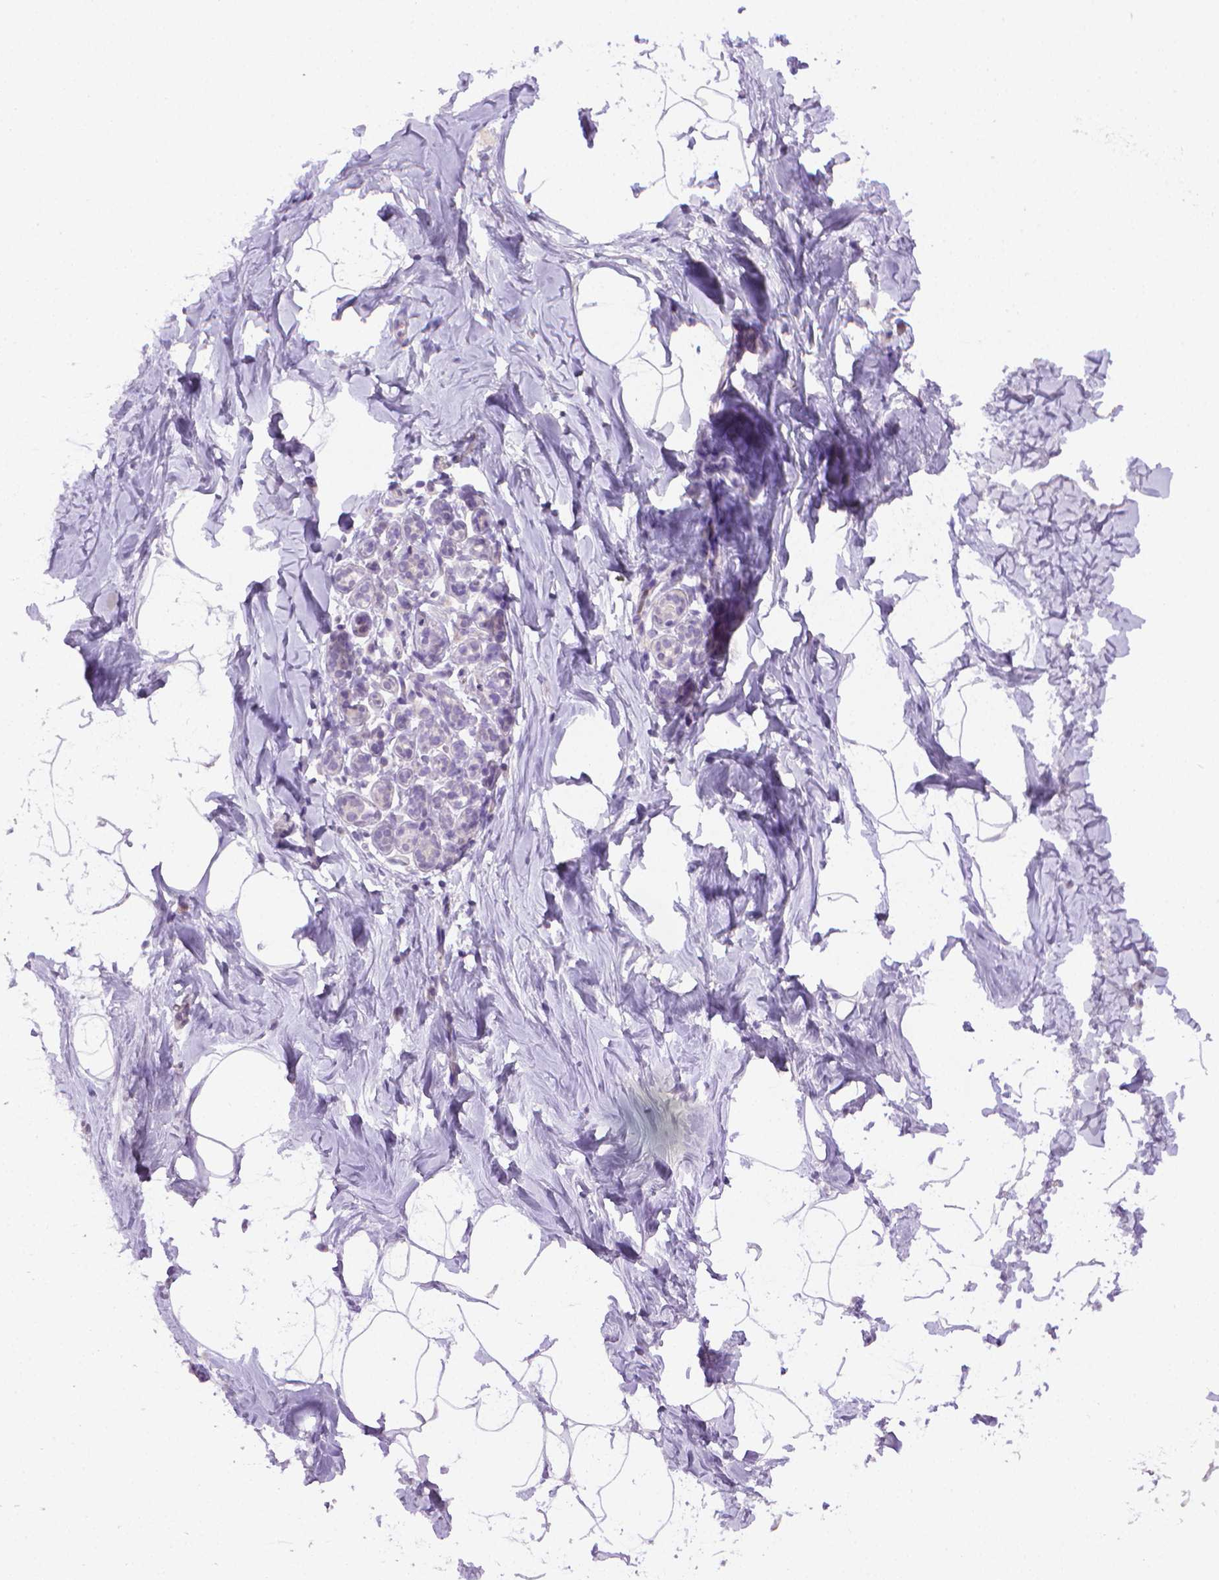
{"staining": {"intensity": "negative", "quantity": "none", "location": "none"}, "tissue": "breast", "cell_type": "Adipocytes", "image_type": "normal", "snomed": [{"axis": "morphology", "description": "Normal tissue, NOS"}, {"axis": "topography", "description": "Breast"}], "caption": "Immunohistochemistry histopathology image of unremarkable breast: breast stained with DAB (3,3'-diaminobenzidine) shows no significant protein expression in adipocytes.", "gene": "CDKN2D", "patient": {"sex": "female", "age": 32}}